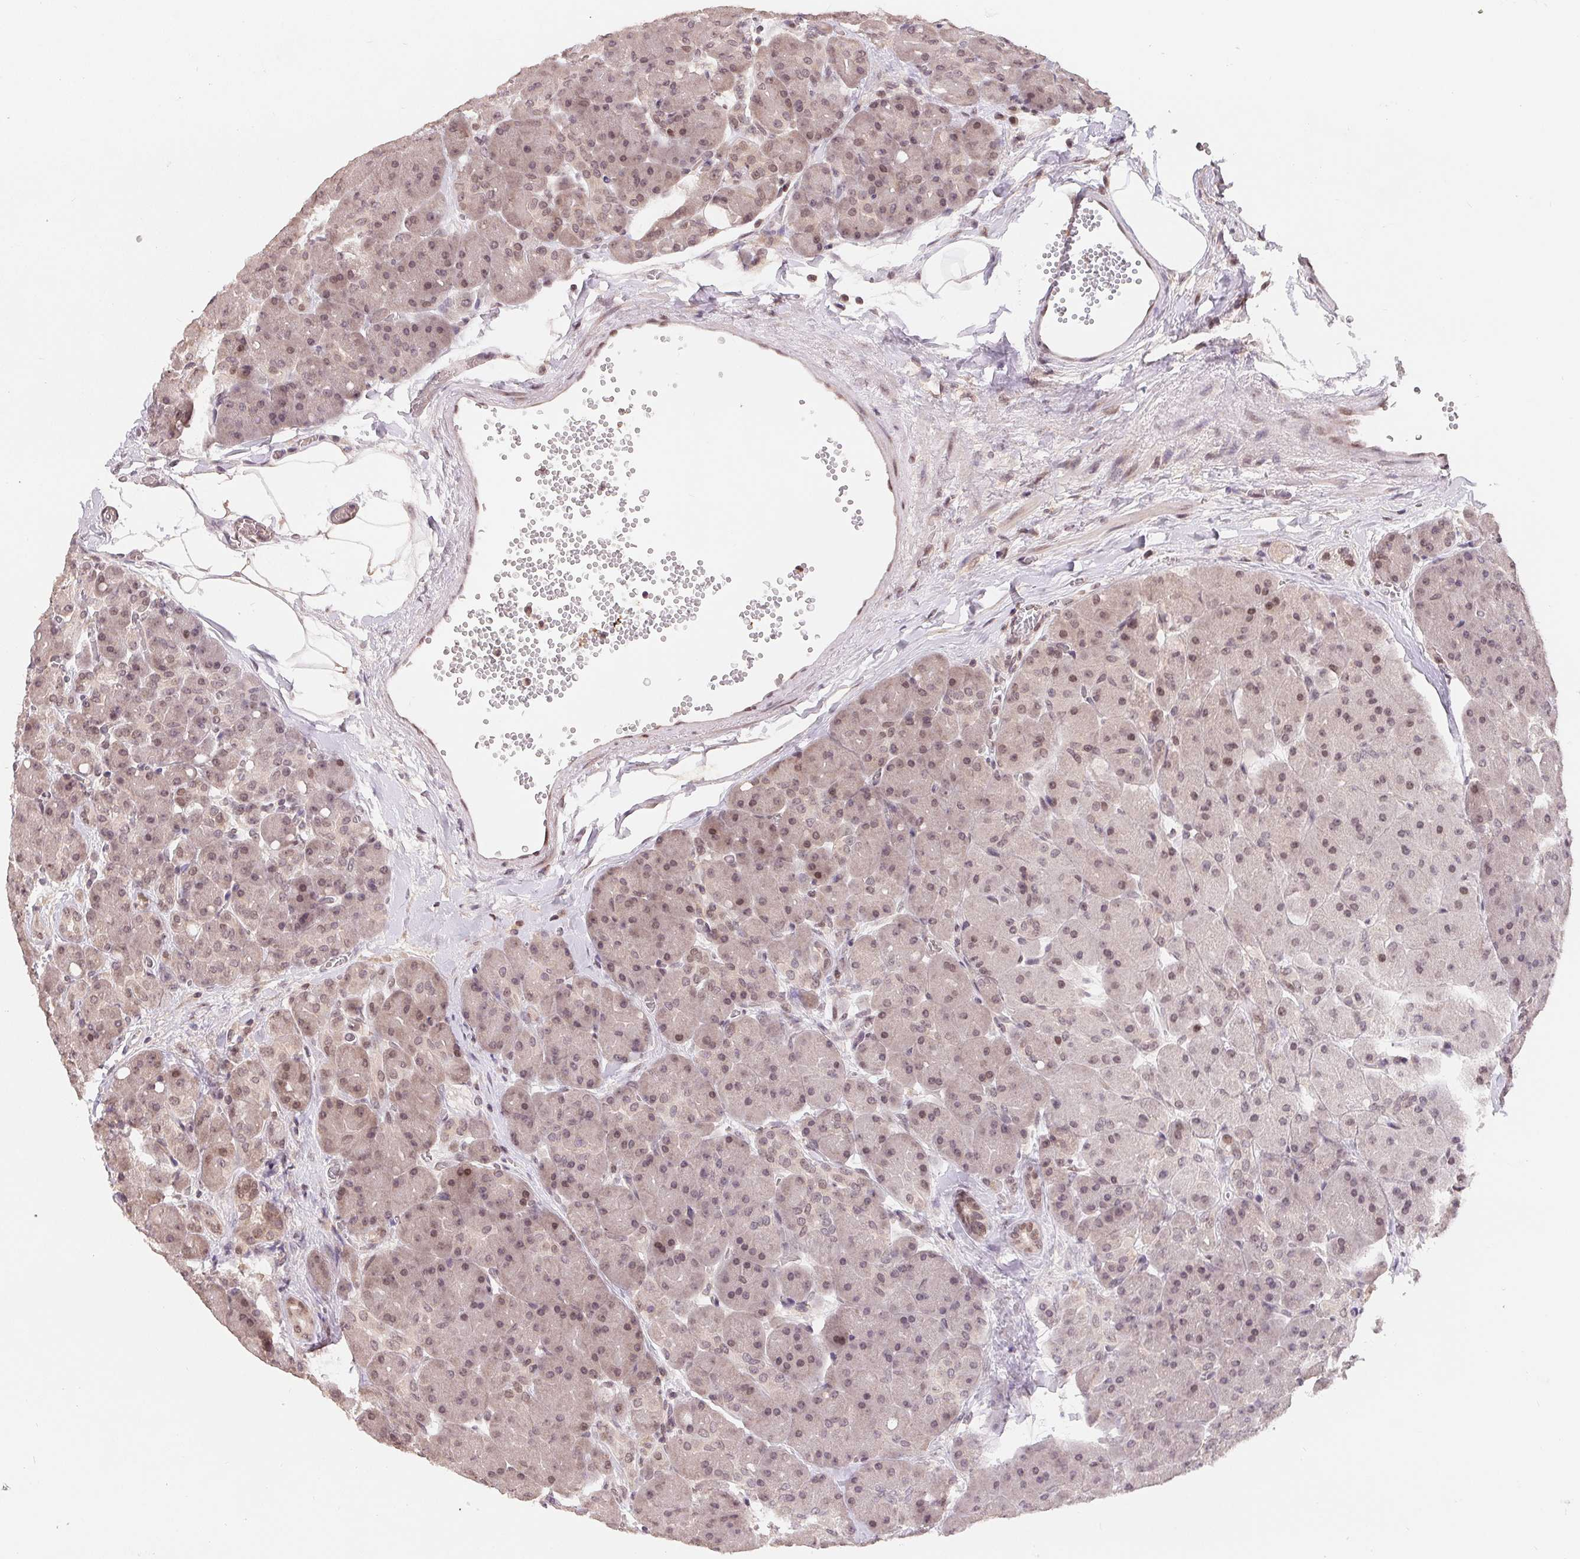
{"staining": {"intensity": "weak", "quantity": "25%-75%", "location": "nuclear"}, "tissue": "pancreas", "cell_type": "Exocrine glandular cells", "image_type": "normal", "snomed": [{"axis": "morphology", "description": "Normal tissue, NOS"}, {"axis": "topography", "description": "Pancreas"}], "caption": "Immunohistochemical staining of benign human pancreas exhibits low levels of weak nuclear staining in approximately 25%-75% of exocrine glandular cells. The protein is stained brown, and the nuclei are stained in blue (DAB IHC with brightfield microscopy, high magnification).", "gene": "HMGN3", "patient": {"sex": "male", "age": 55}}